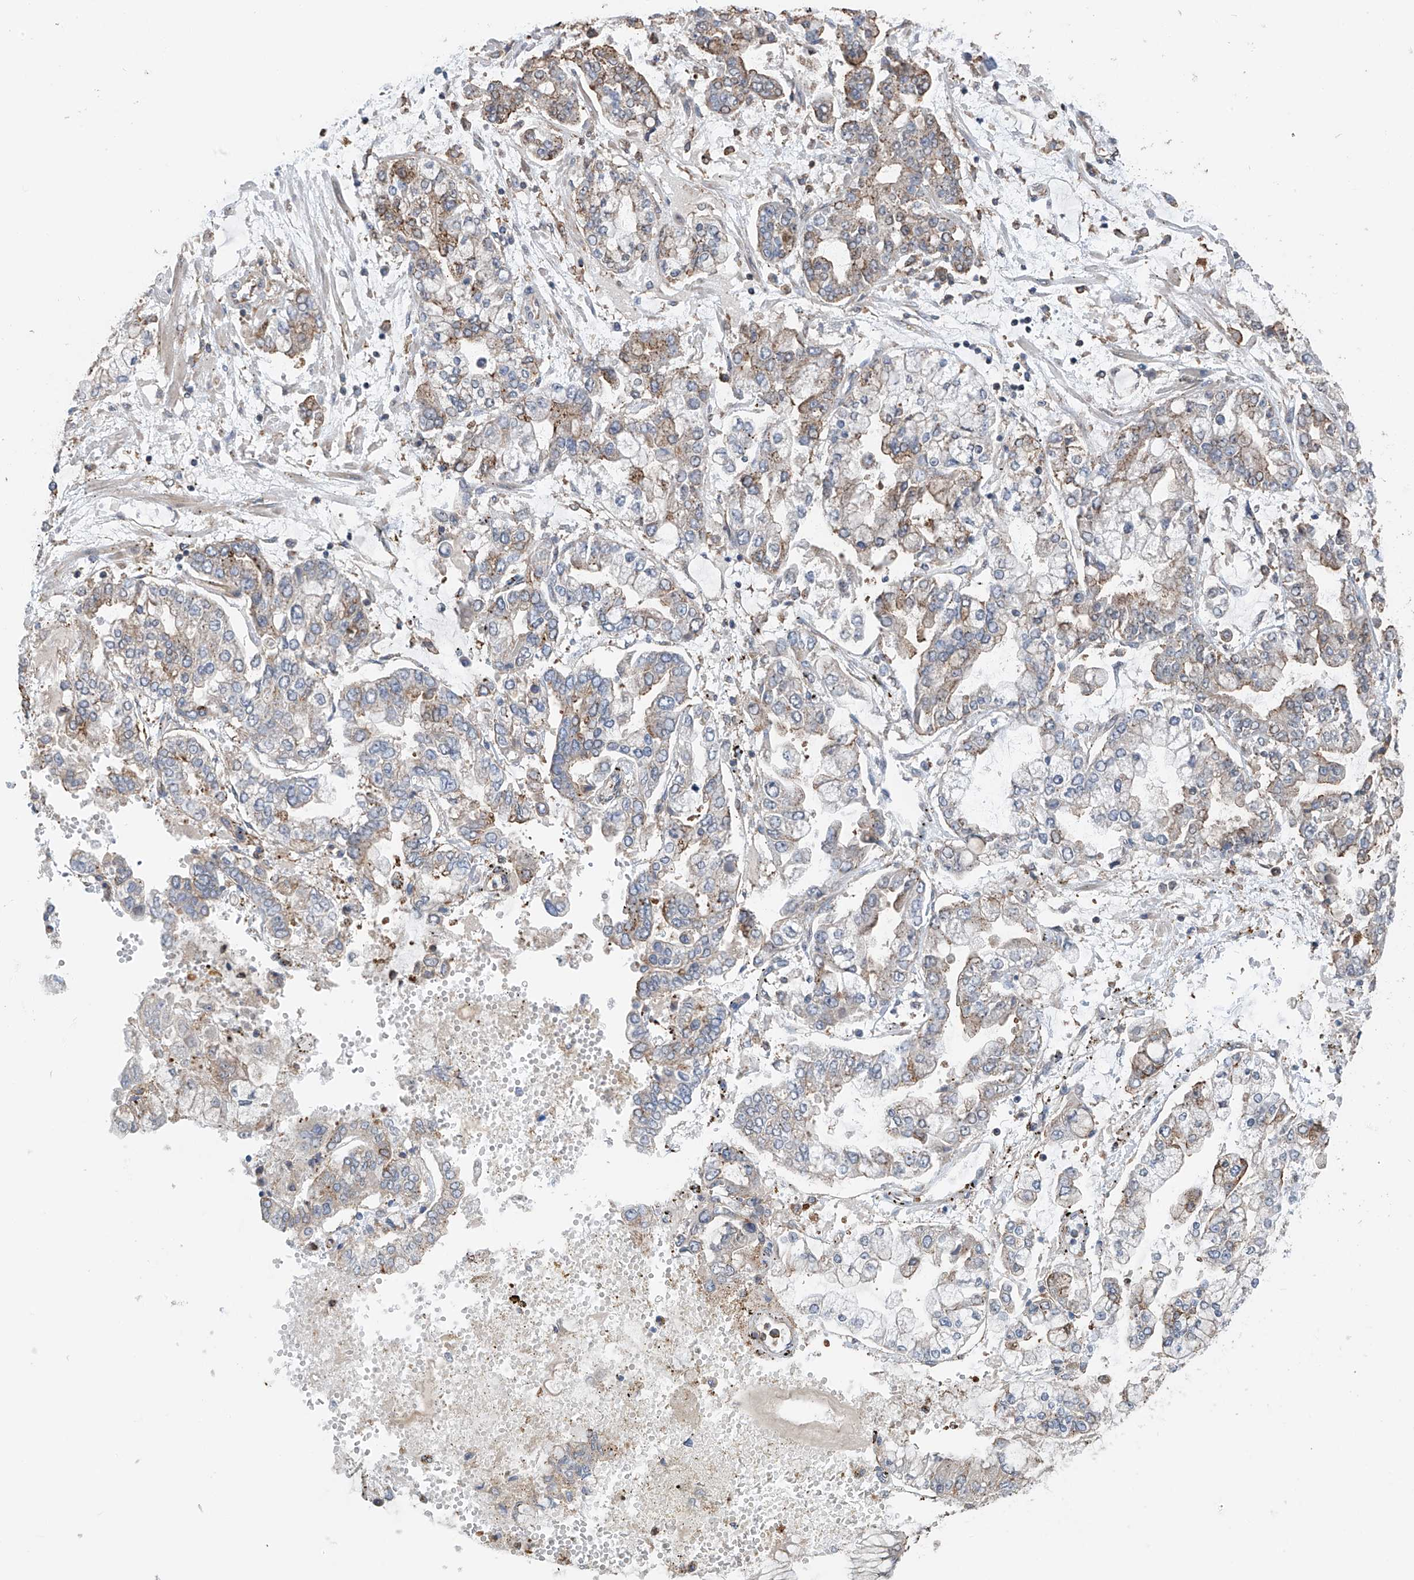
{"staining": {"intensity": "moderate", "quantity": "25%-75%", "location": "cytoplasmic/membranous"}, "tissue": "stomach cancer", "cell_type": "Tumor cells", "image_type": "cancer", "snomed": [{"axis": "morphology", "description": "Normal tissue, NOS"}, {"axis": "morphology", "description": "Adenocarcinoma, NOS"}, {"axis": "topography", "description": "Stomach, upper"}, {"axis": "topography", "description": "Stomach"}], "caption": "Immunohistochemical staining of stomach adenocarcinoma displays moderate cytoplasmic/membranous protein staining in approximately 25%-75% of tumor cells. (DAB = brown stain, brightfield microscopy at high magnification).", "gene": "ZNF189", "patient": {"sex": "male", "age": 76}}